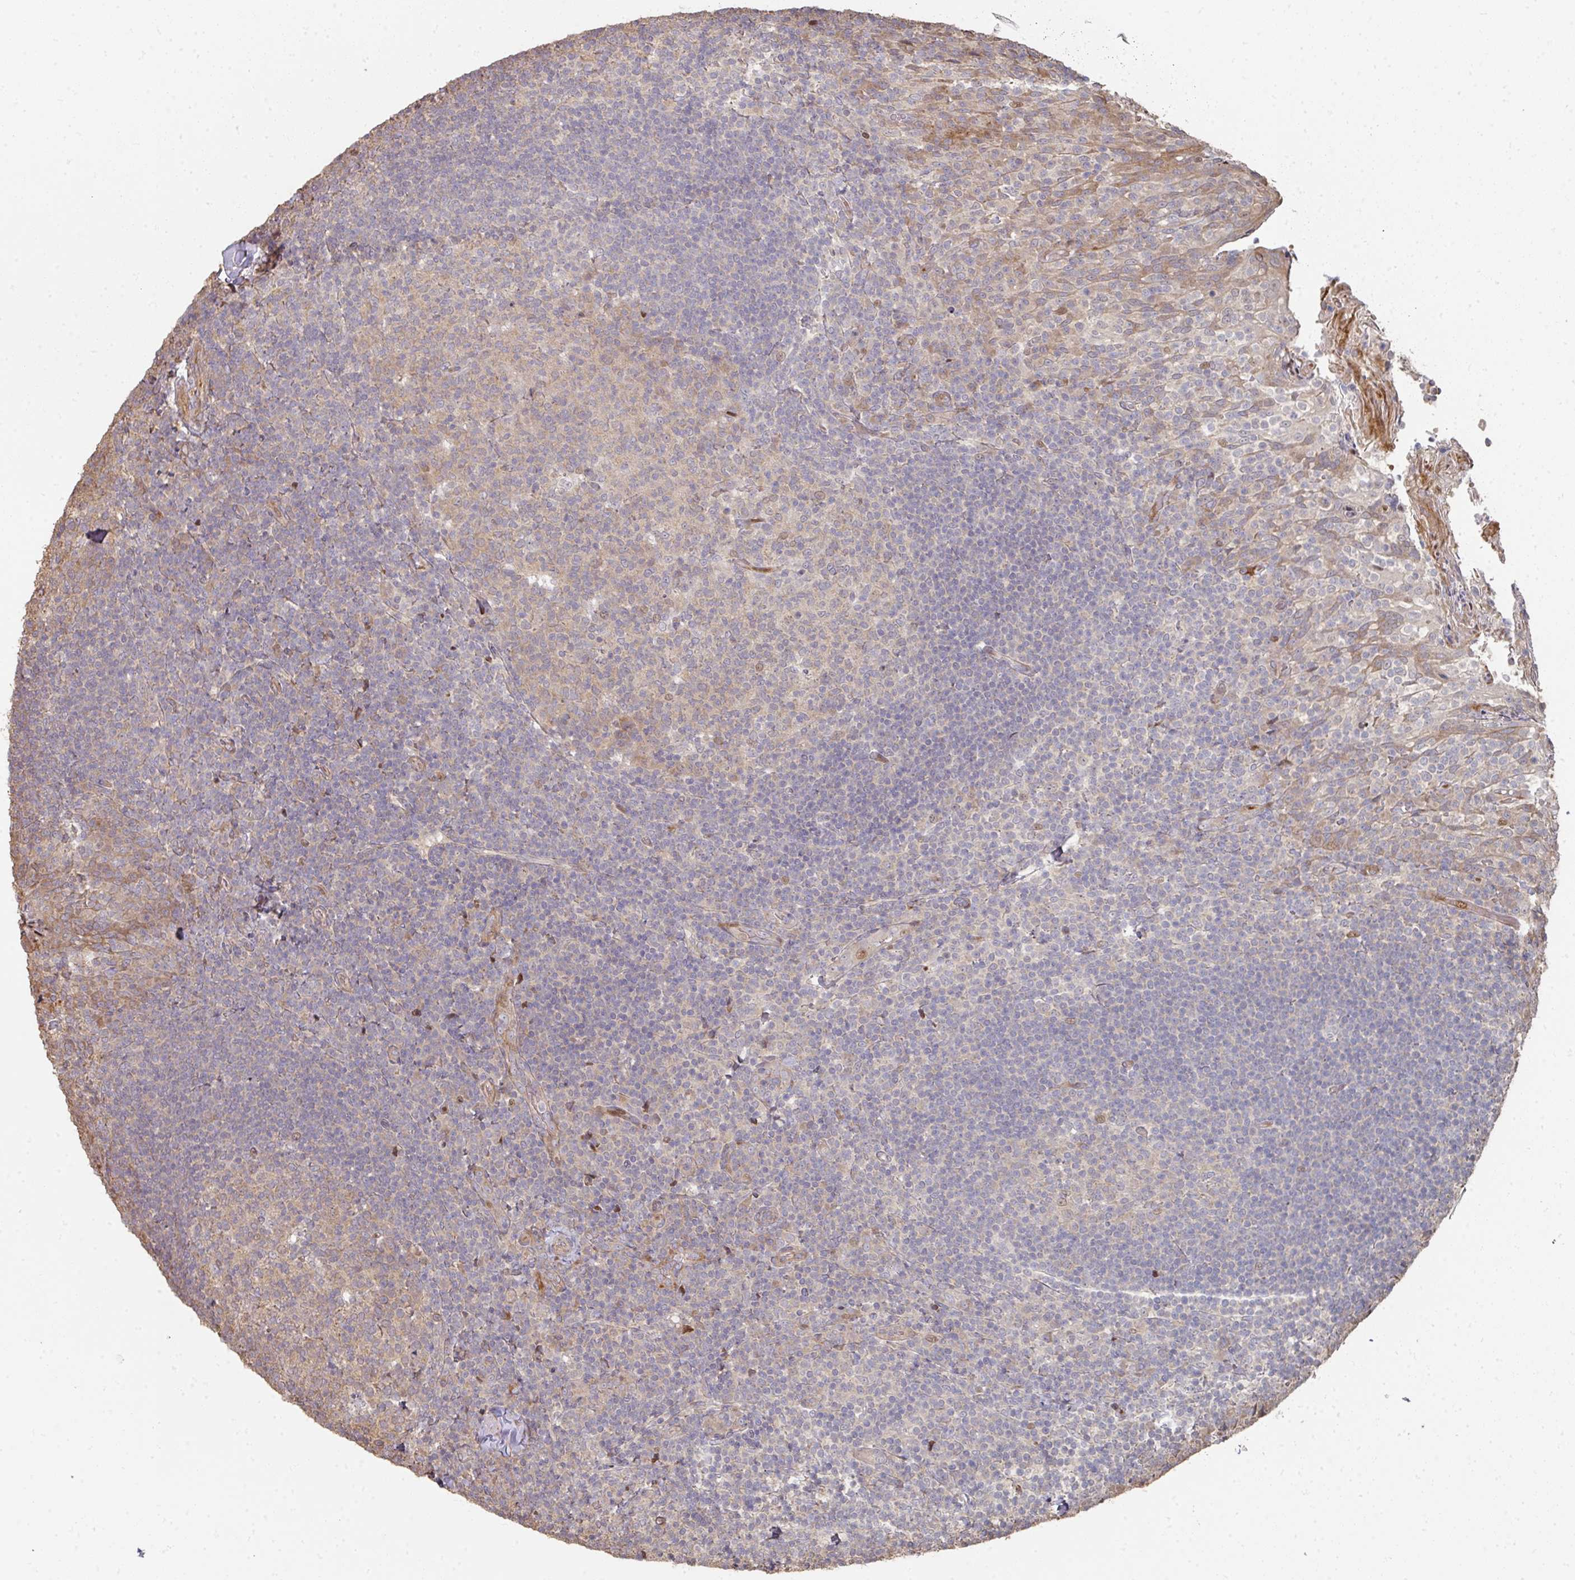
{"staining": {"intensity": "weak", "quantity": ">75%", "location": "cytoplasmic/membranous"}, "tissue": "tonsil", "cell_type": "Germinal center cells", "image_type": "normal", "snomed": [{"axis": "morphology", "description": "Normal tissue, NOS"}, {"axis": "topography", "description": "Tonsil"}], "caption": "DAB (3,3'-diaminobenzidine) immunohistochemical staining of benign tonsil exhibits weak cytoplasmic/membranous protein expression in about >75% of germinal center cells. (IHC, brightfield microscopy, high magnification).", "gene": "CA7", "patient": {"sex": "female", "age": 10}}